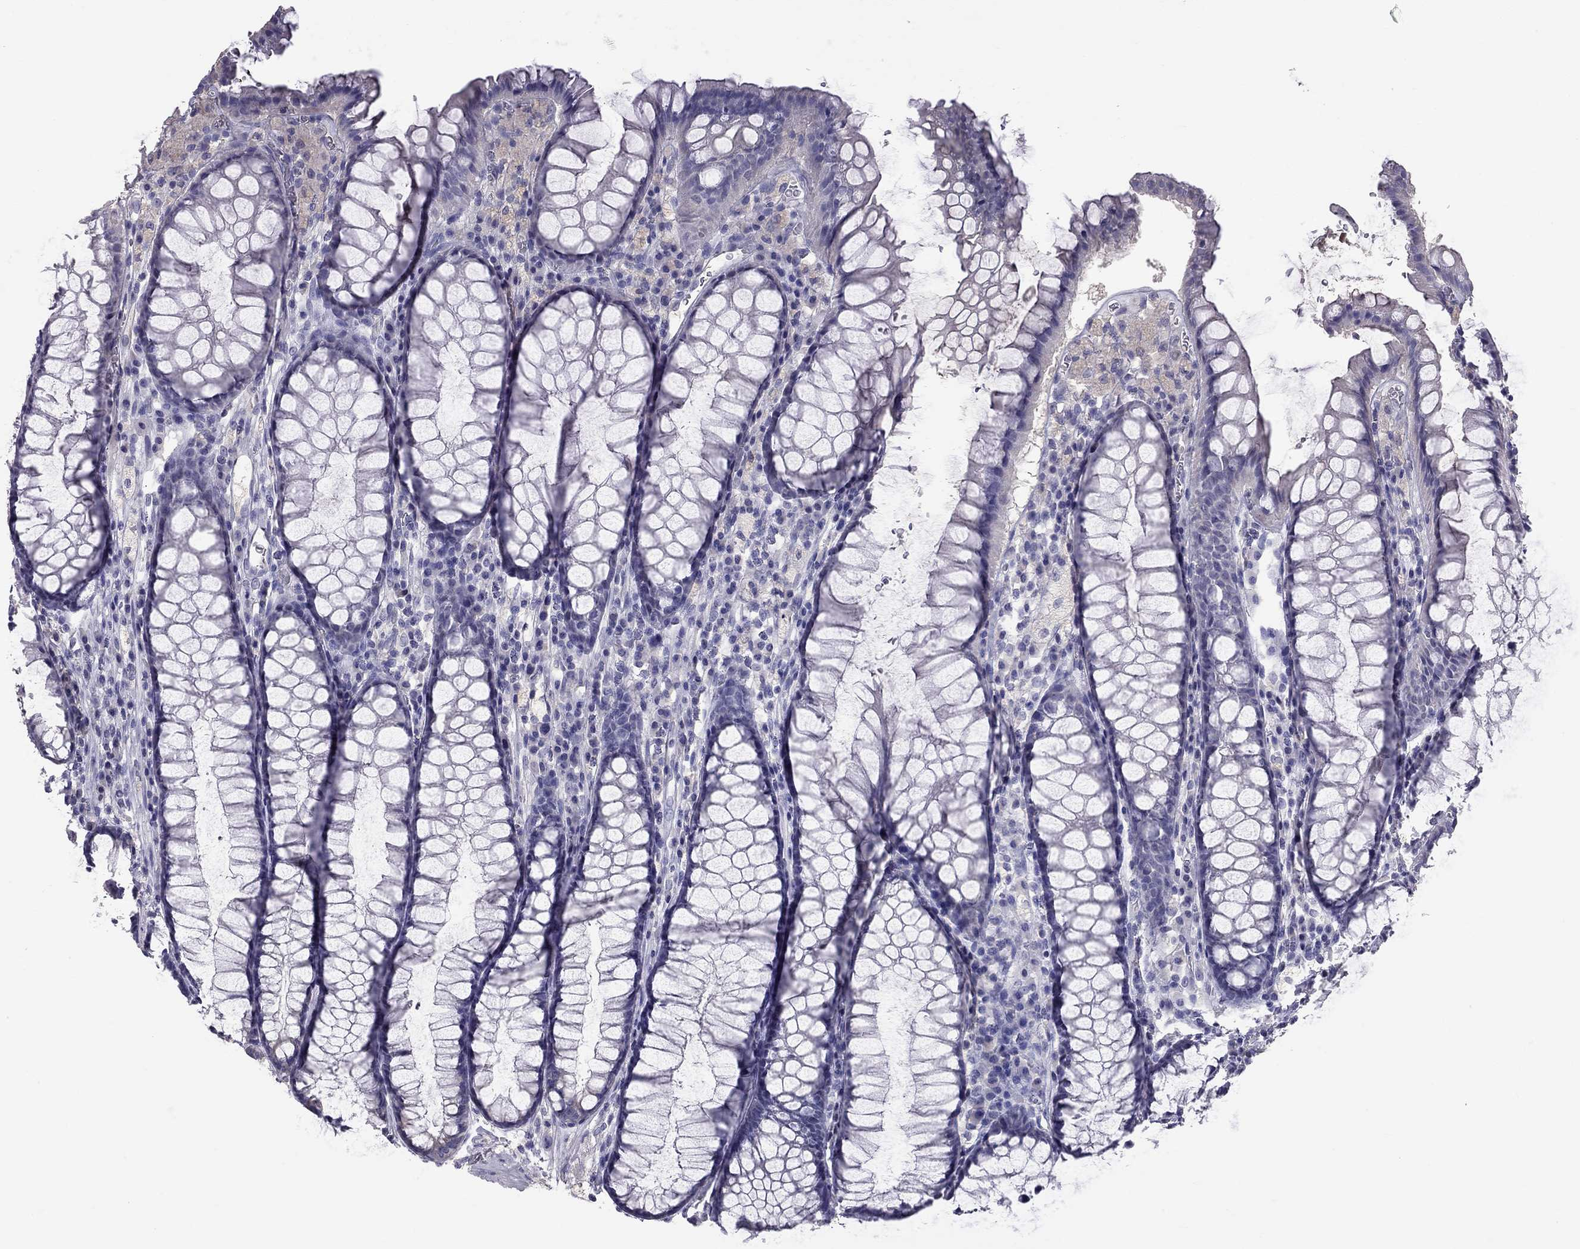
{"staining": {"intensity": "negative", "quantity": "none", "location": "none"}, "tissue": "rectum", "cell_type": "Glandular cells", "image_type": "normal", "snomed": [{"axis": "morphology", "description": "Normal tissue, NOS"}, {"axis": "topography", "description": "Rectum"}], "caption": "Glandular cells show no significant protein staining in benign rectum.", "gene": "CFAP91", "patient": {"sex": "female", "age": 68}}